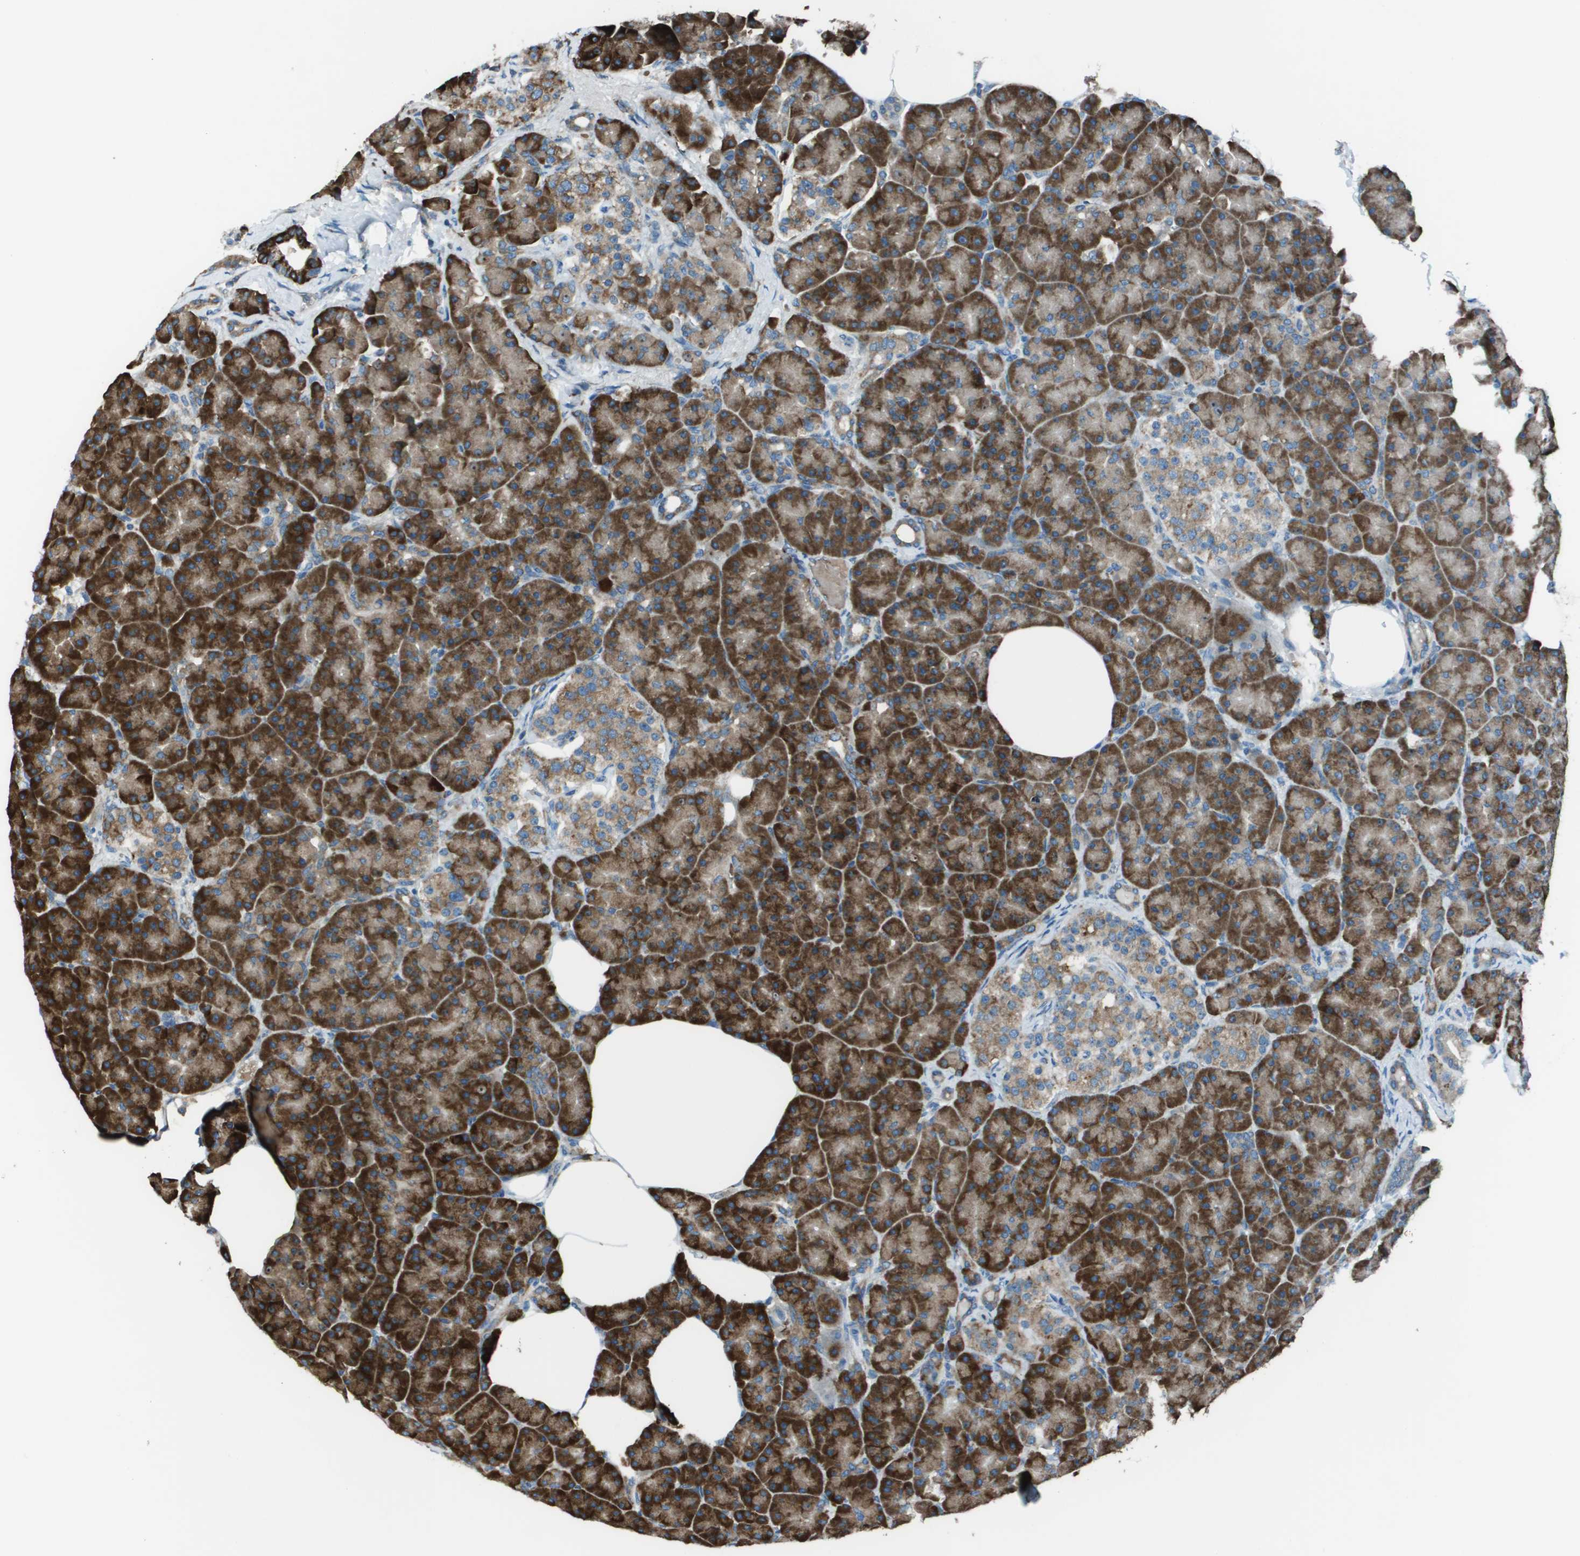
{"staining": {"intensity": "strong", "quantity": ">75%", "location": "cytoplasmic/membranous"}, "tissue": "pancreas", "cell_type": "Exocrine glandular cells", "image_type": "normal", "snomed": [{"axis": "morphology", "description": "Normal tissue, NOS"}, {"axis": "topography", "description": "Pancreas"}], "caption": "A histopathology image of human pancreas stained for a protein exhibits strong cytoplasmic/membranous brown staining in exocrine glandular cells. Nuclei are stained in blue.", "gene": "UTS2", "patient": {"sex": "female", "age": 70}}